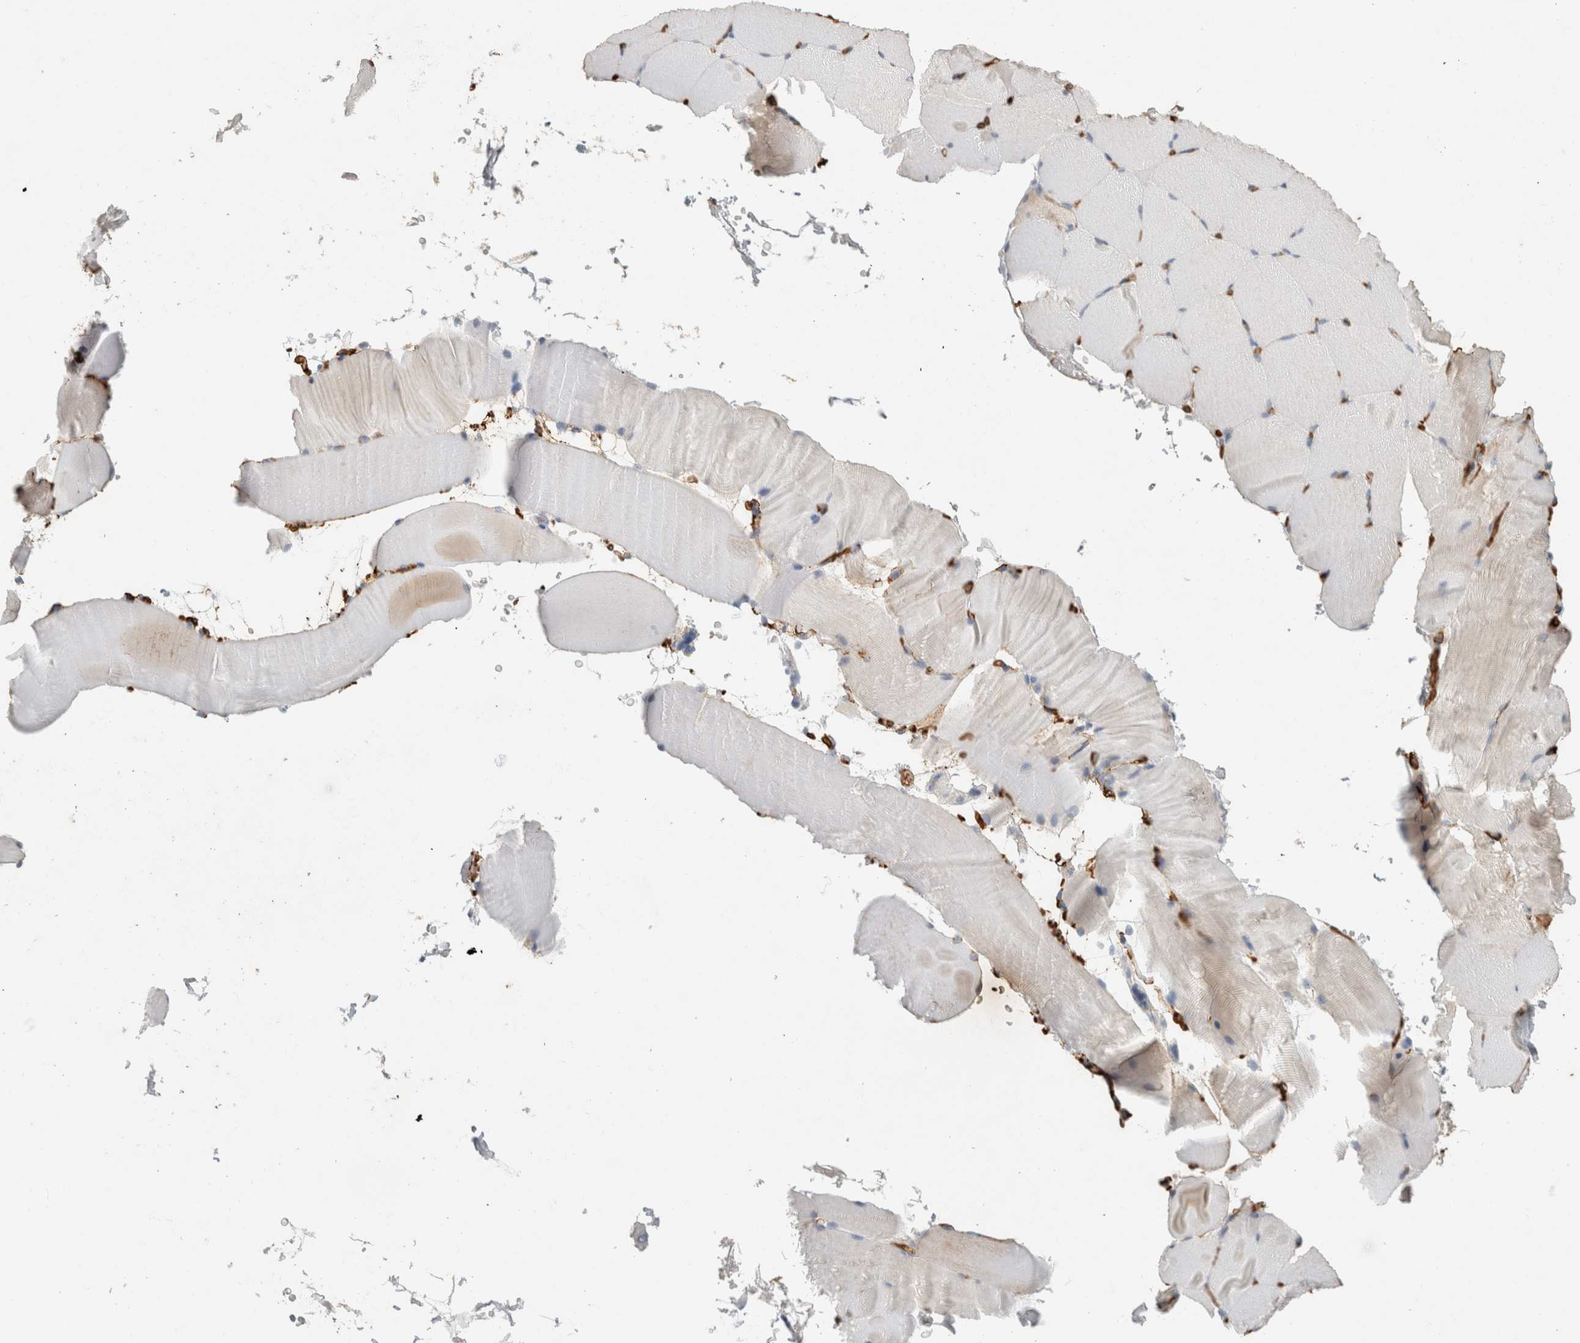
{"staining": {"intensity": "weak", "quantity": "<25%", "location": "cytoplasmic/membranous"}, "tissue": "skeletal muscle", "cell_type": "Myocytes", "image_type": "normal", "snomed": [{"axis": "morphology", "description": "Normal tissue, NOS"}, {"axis": "topography", "description": "Skeletal muscle"}, {"axis": "topography", "description": "Parathyroid gland"}], "caption": "Photomicrograph shows no significant protein staining in myocytes of unremarkable skeletal muscle. (Stains: DAB (3,3'-diaminobenzidine) immunohistochemistry (IHC) with hematoxylin counter stain, Microscopy: brightfield microscopy at high magnification).", "gene": "CD36", "patient": {"sex": "female", "age": 37}}